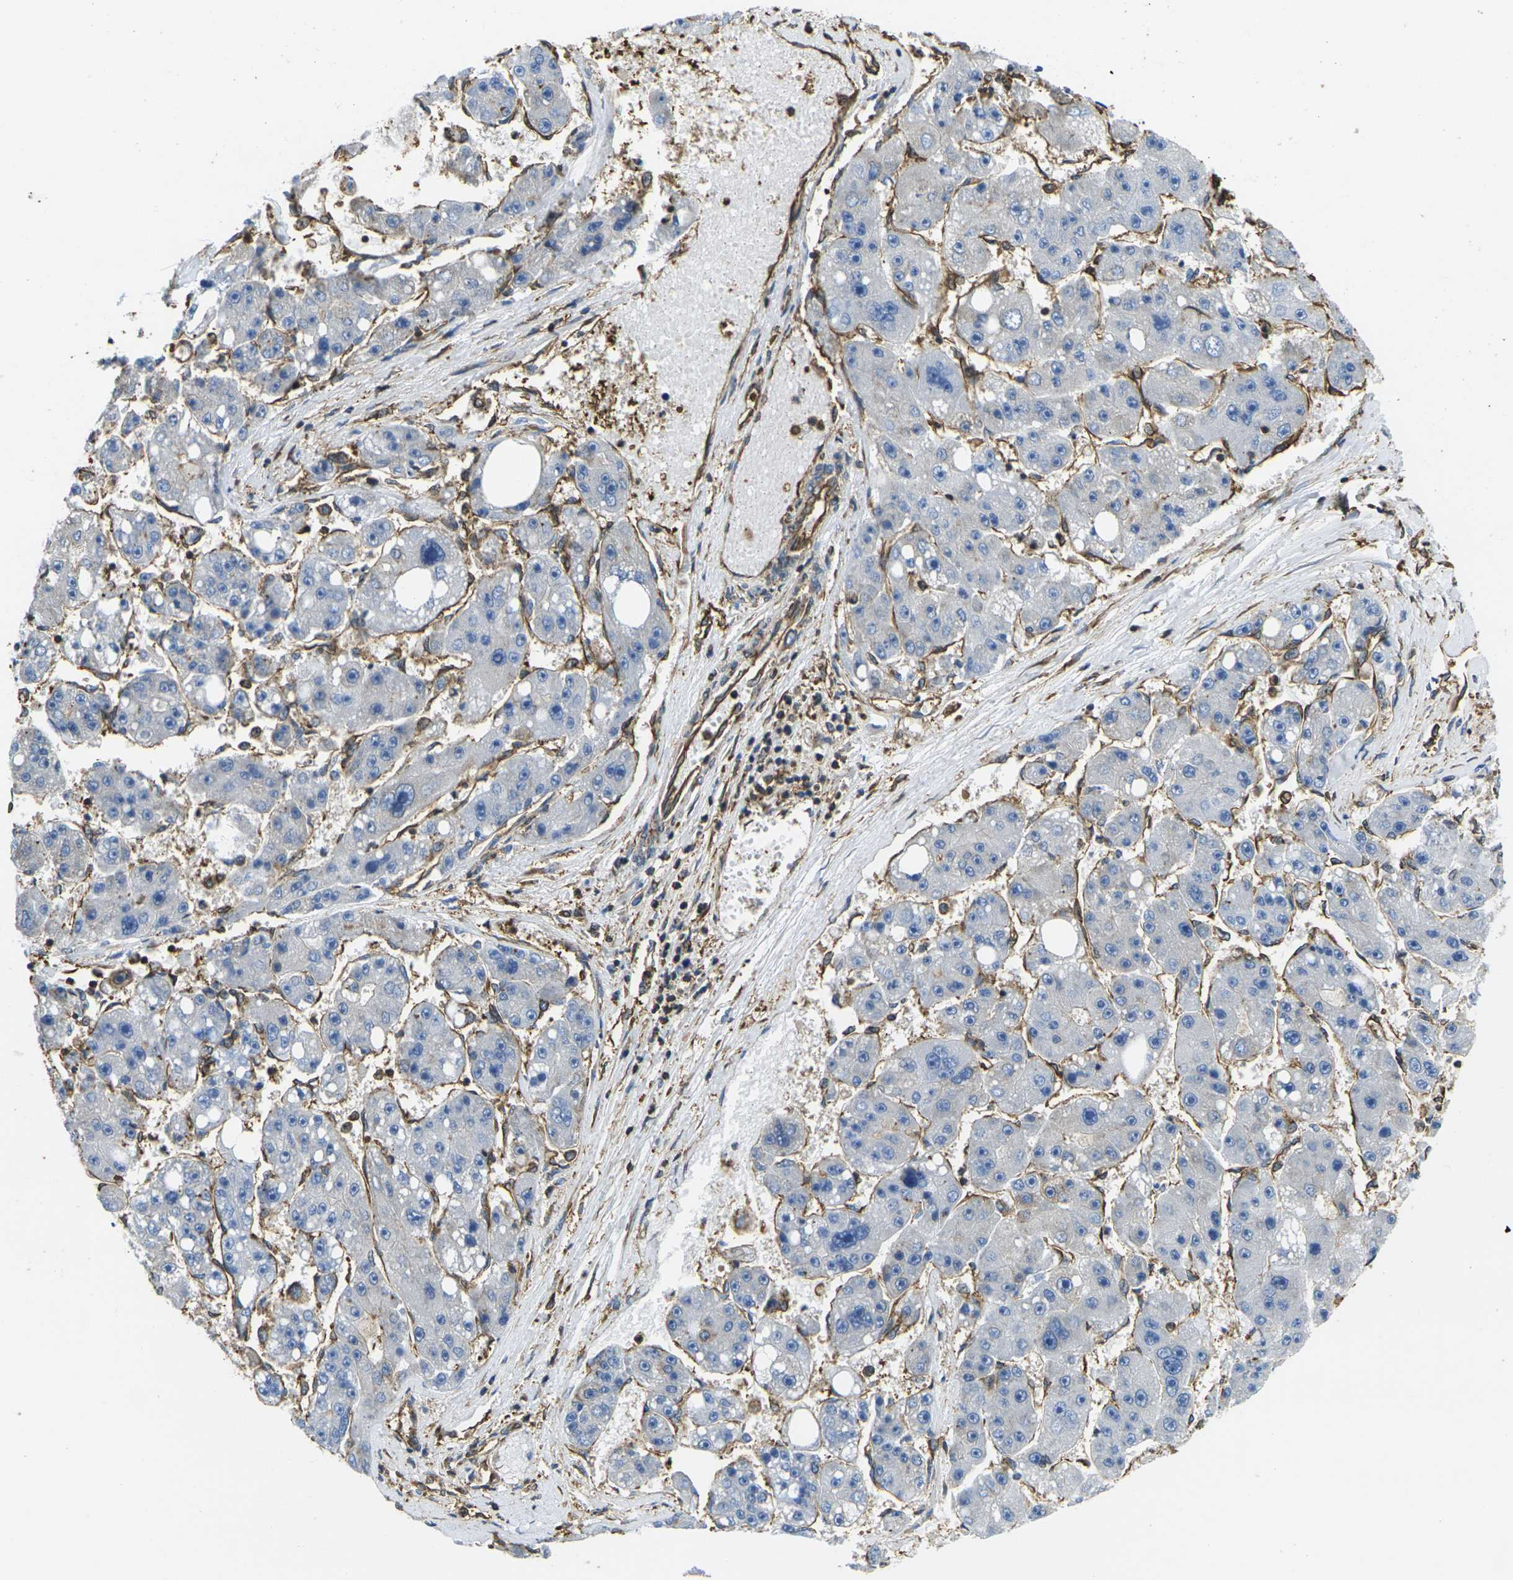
{"staining": {"intensity": "weak", "quantity": "<25%", "location": "cytoplasmic/membranous"}, "tissue": "liver cancer", "cell_type": "Tumor cells", "image_type": "cancer", "snomed": [{"axis": "morphology", "description": "Carcinoma, Hepatocellular, NOS"}, {"axis": "topography", "description": "Liver"}], "caption": "Human liver cancer (hepatocellular carcinoma) stained for a protein using immunohistochemistry demonstrates no positivity in tumor cells.", "gene": "FAM110D", "patient": {"sex": "female", "age": 61}}